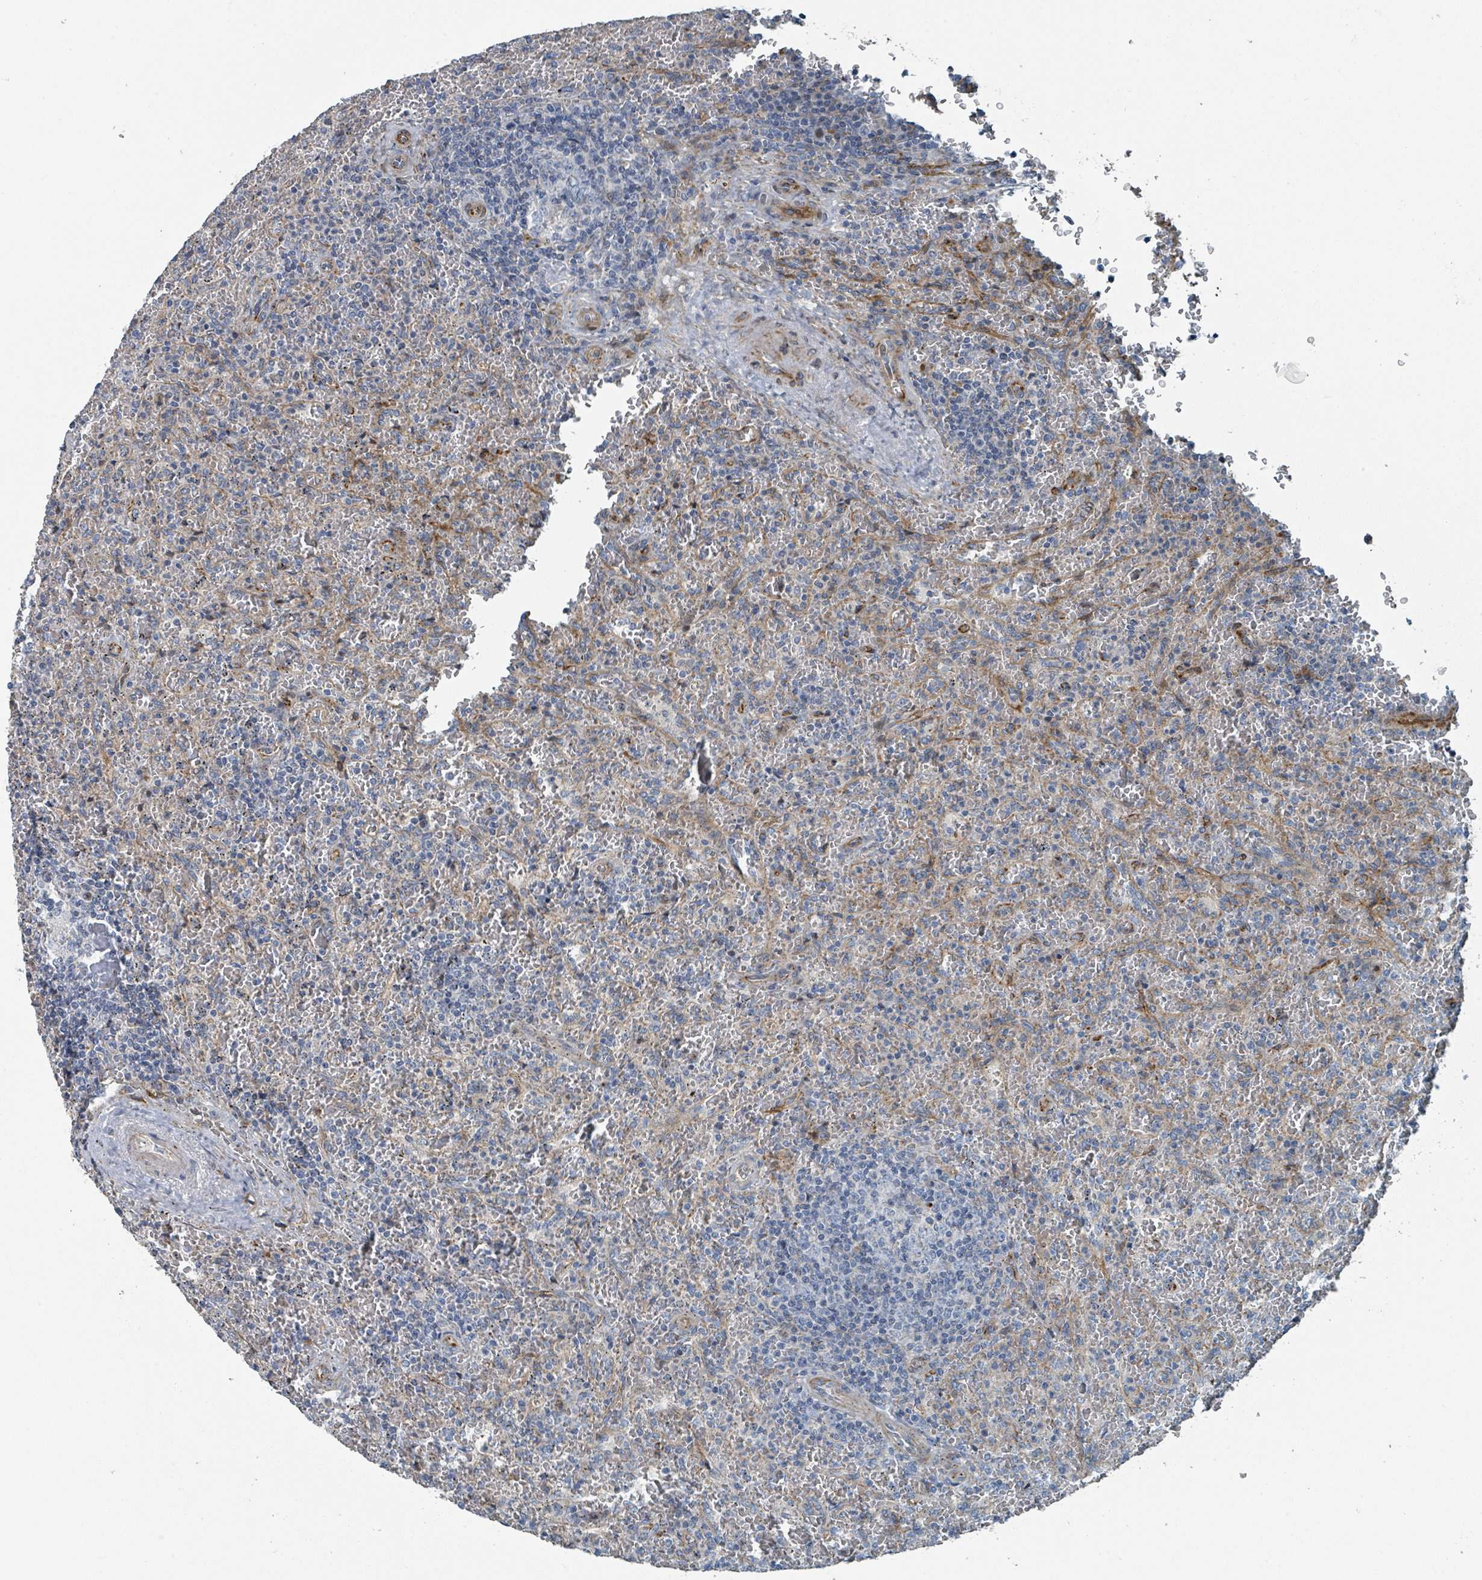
{"staining": {"intensity": "negative", "quantity": "none", "location": "none"}, "tissue": "lymphoma", "cell_type": "Tumor cells", "image_type": "cancer", "snomed": [{"axis": "morphology", "description": "Malignant lymphoma, non-Hodgkin's type, Low grade"}, {"axis": "topography", "description": "Spleen"}], "caption": "Protein analysis of lymphoma reveals no significant expression in tumor cells.", "gene": "DIPK2A", "patient": {"sex": "female", "age": 64}}